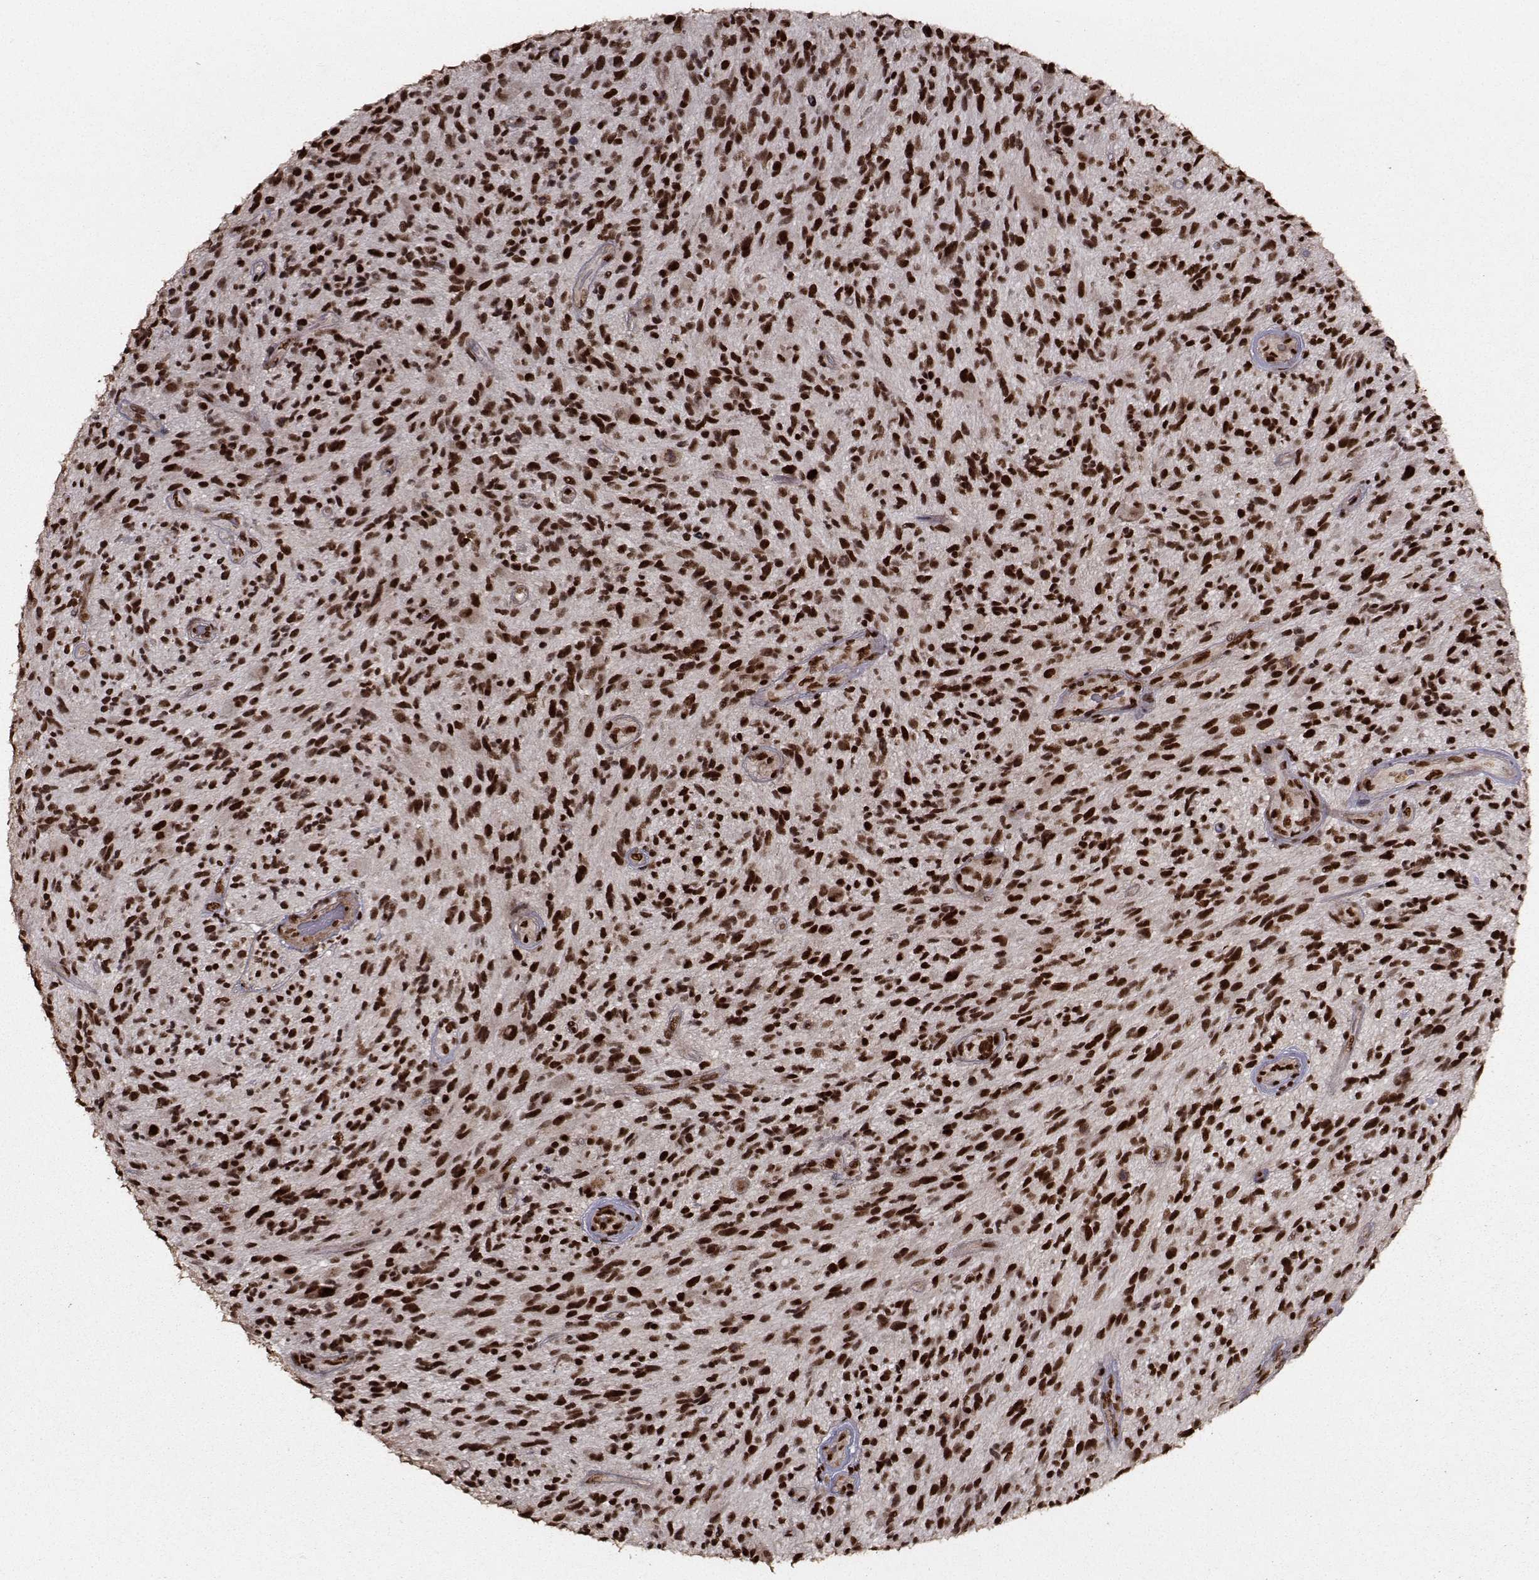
{"staining": {"intensity": "strong", "quantity": ">75%", "location": "nuclear"}, "tissue": "glioma", "cell_type": "Tumor cells", "image_type": "cancer", "snomed": [{"axis": "morphology", "description": "Glioma, malignant, High grade"}, {"axis": "topography", "description": "Brain"}], "caption": "Strong nuclear expression for a protein is identified in approximately >75% of tumor cells of high-grade glioma (malignant) using immunohistochemistry.", "gene": "SF1", "patient": {"sex": "male", "age": 47}}